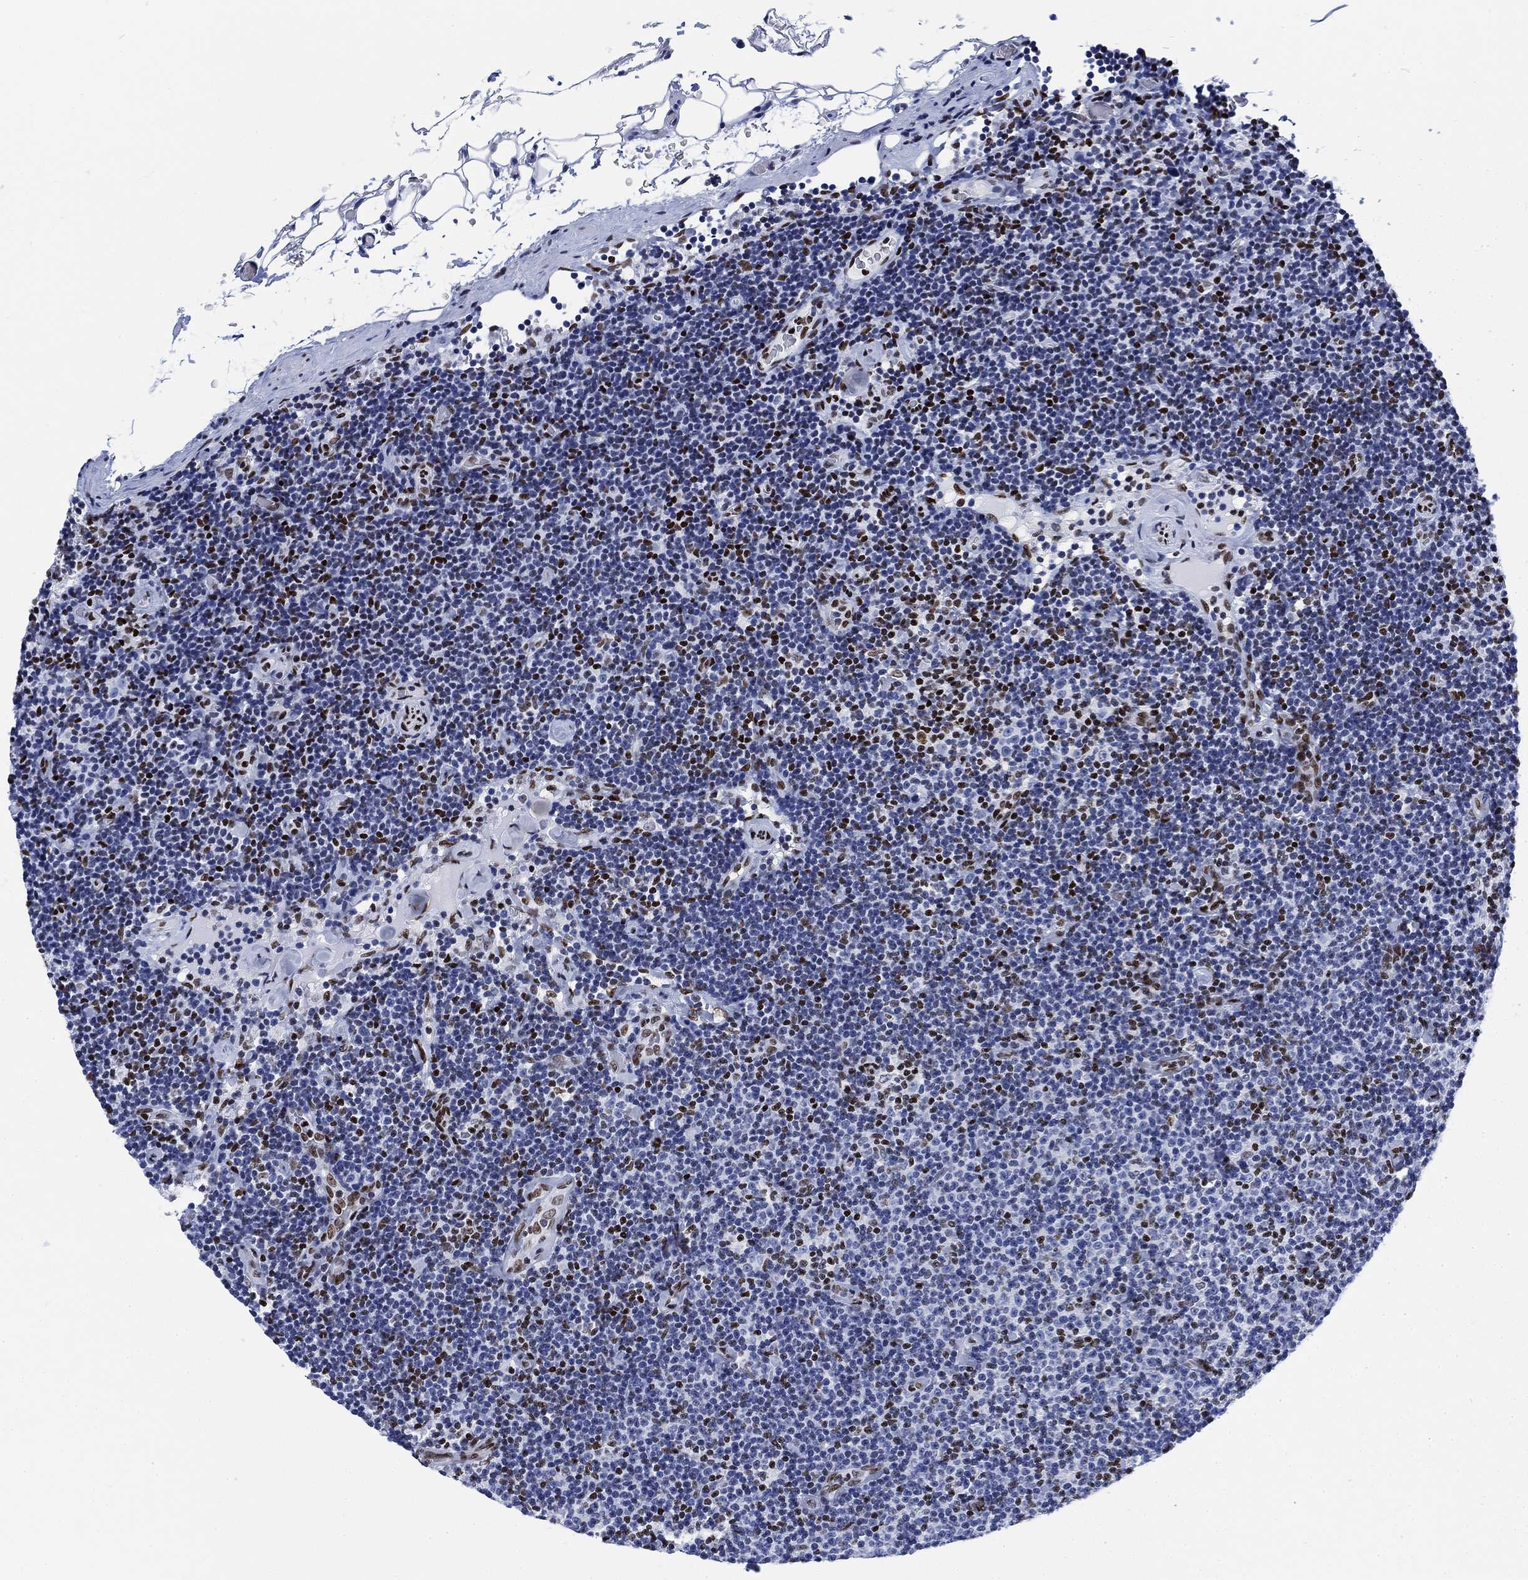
{"staining": {"intensity": "moderate", "quantity": "25%-75%", "location": "nuclear"}, "tissue": "lymphoma", "cell_type": "Tumor cells", "image_type": "cancer", "snomed": [{"axis": "morphology", "description": "Malignant lymphoma, non-Hodgkin's type, Low grade"}, {"axis": "topography", "description": "Lymph node"}], "caption": "Lymphoma stained with a brown dye demonstrates moderate nuclear positive positivity in approximately 25%-75% of tumor cells.", "gene": "H1-10", "patient": {"sex": "male", "age": 81}}